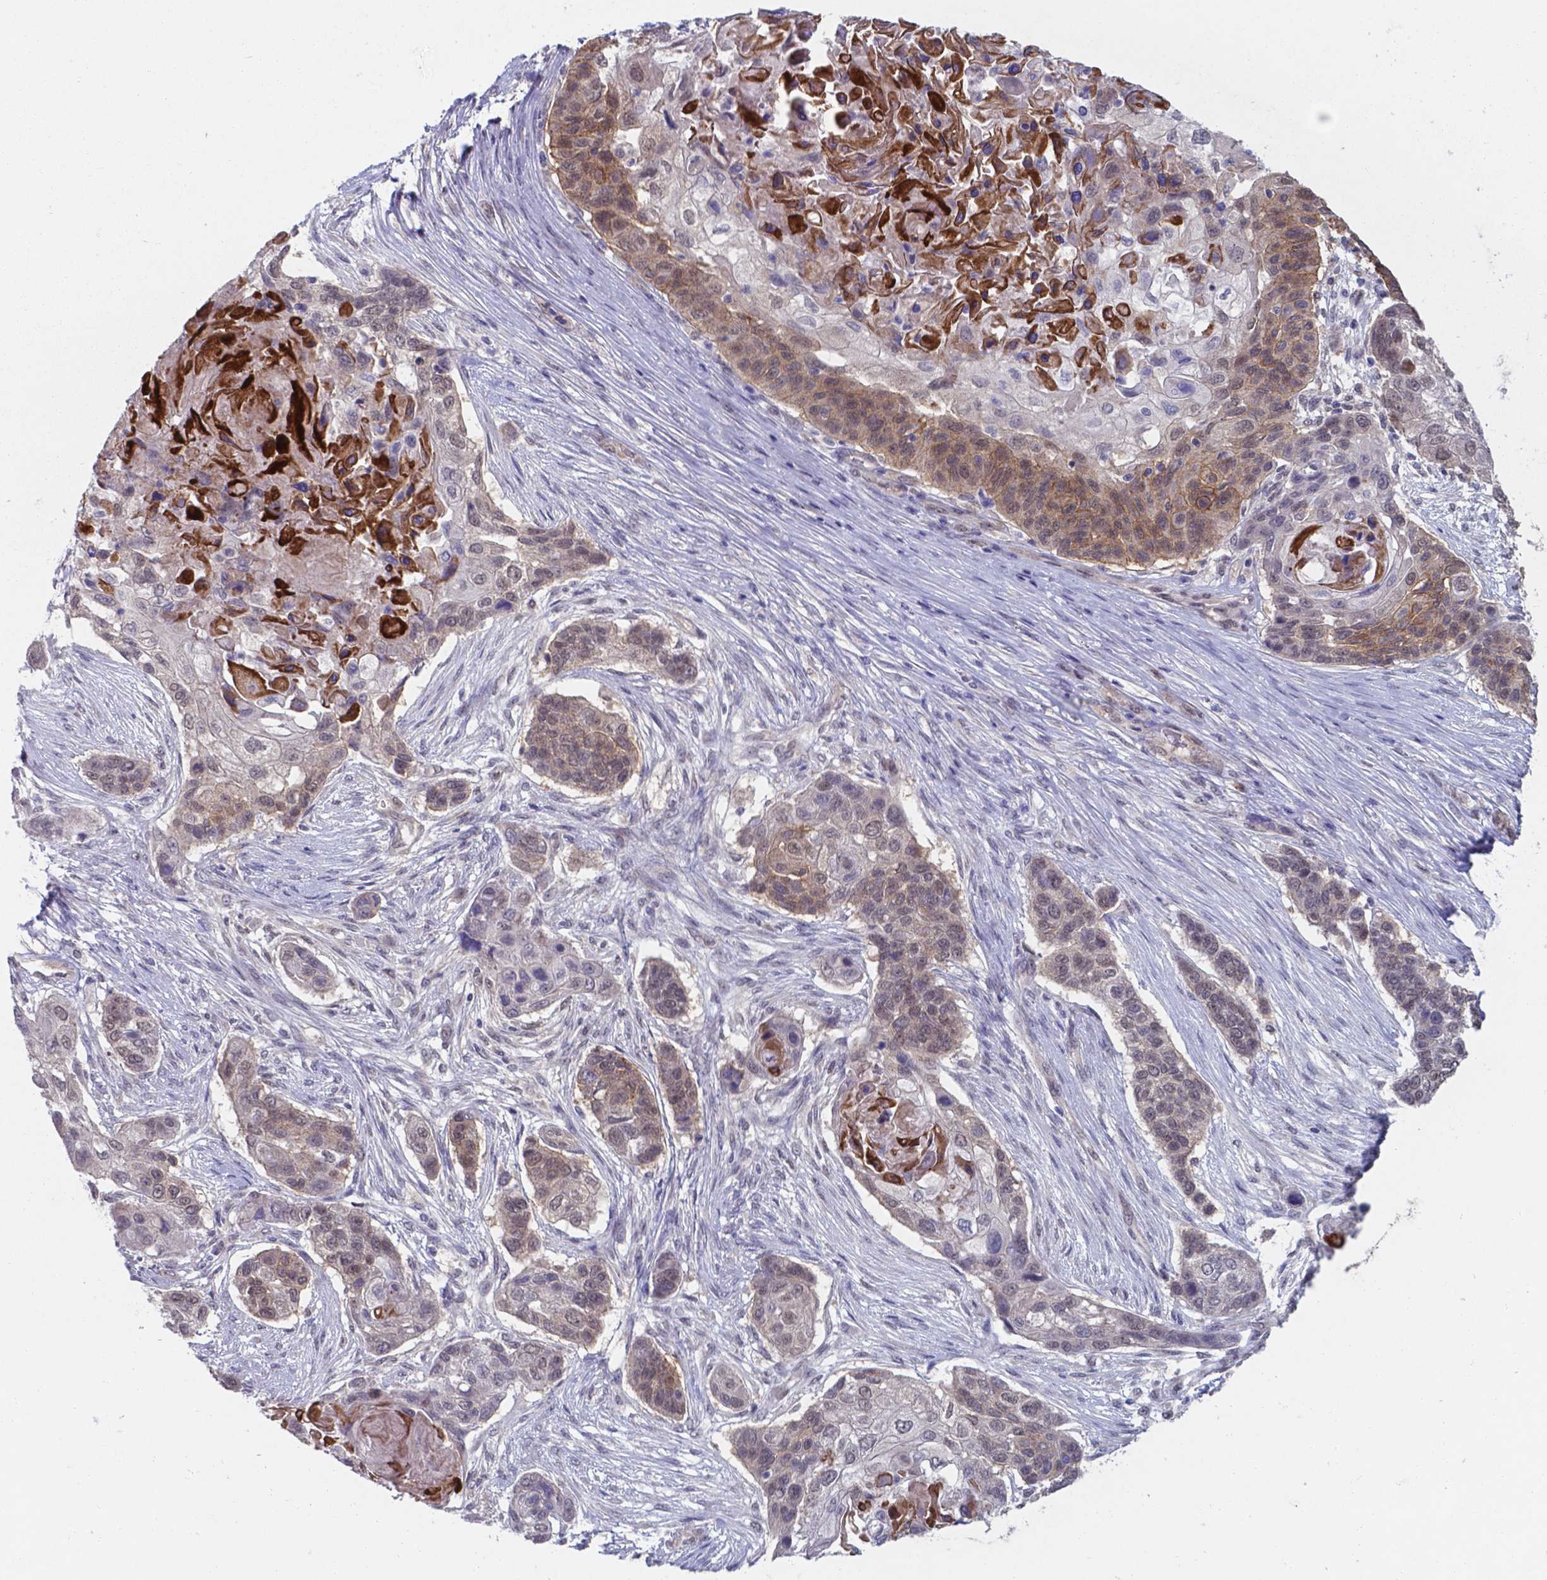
{"staining": {"intensity": "moderate", "quantity": "<25%", "location": "cytoplasmic/membranous"}, "tissue": "lung cancer", "cell_type": "Tumor cells", "image_type": "cancer", "snomed": [{"axis": "morphology", "description": "Squamous cell carcinoma, NOS"}, {"axis": "topography", "description": "Lung"}], "caption": "Tumor cells display low levels of moderate cytoplasmic/membranous expression in approximately <25% of cells in lung cancer (squamous cell carcinoma). (Stains: DAB in brown, nuclei in blue, Microscopy: brightfield microscopy at high magnification).", "gene": "UBE2E2", "patient": {"sex": "male", "age": 69}}